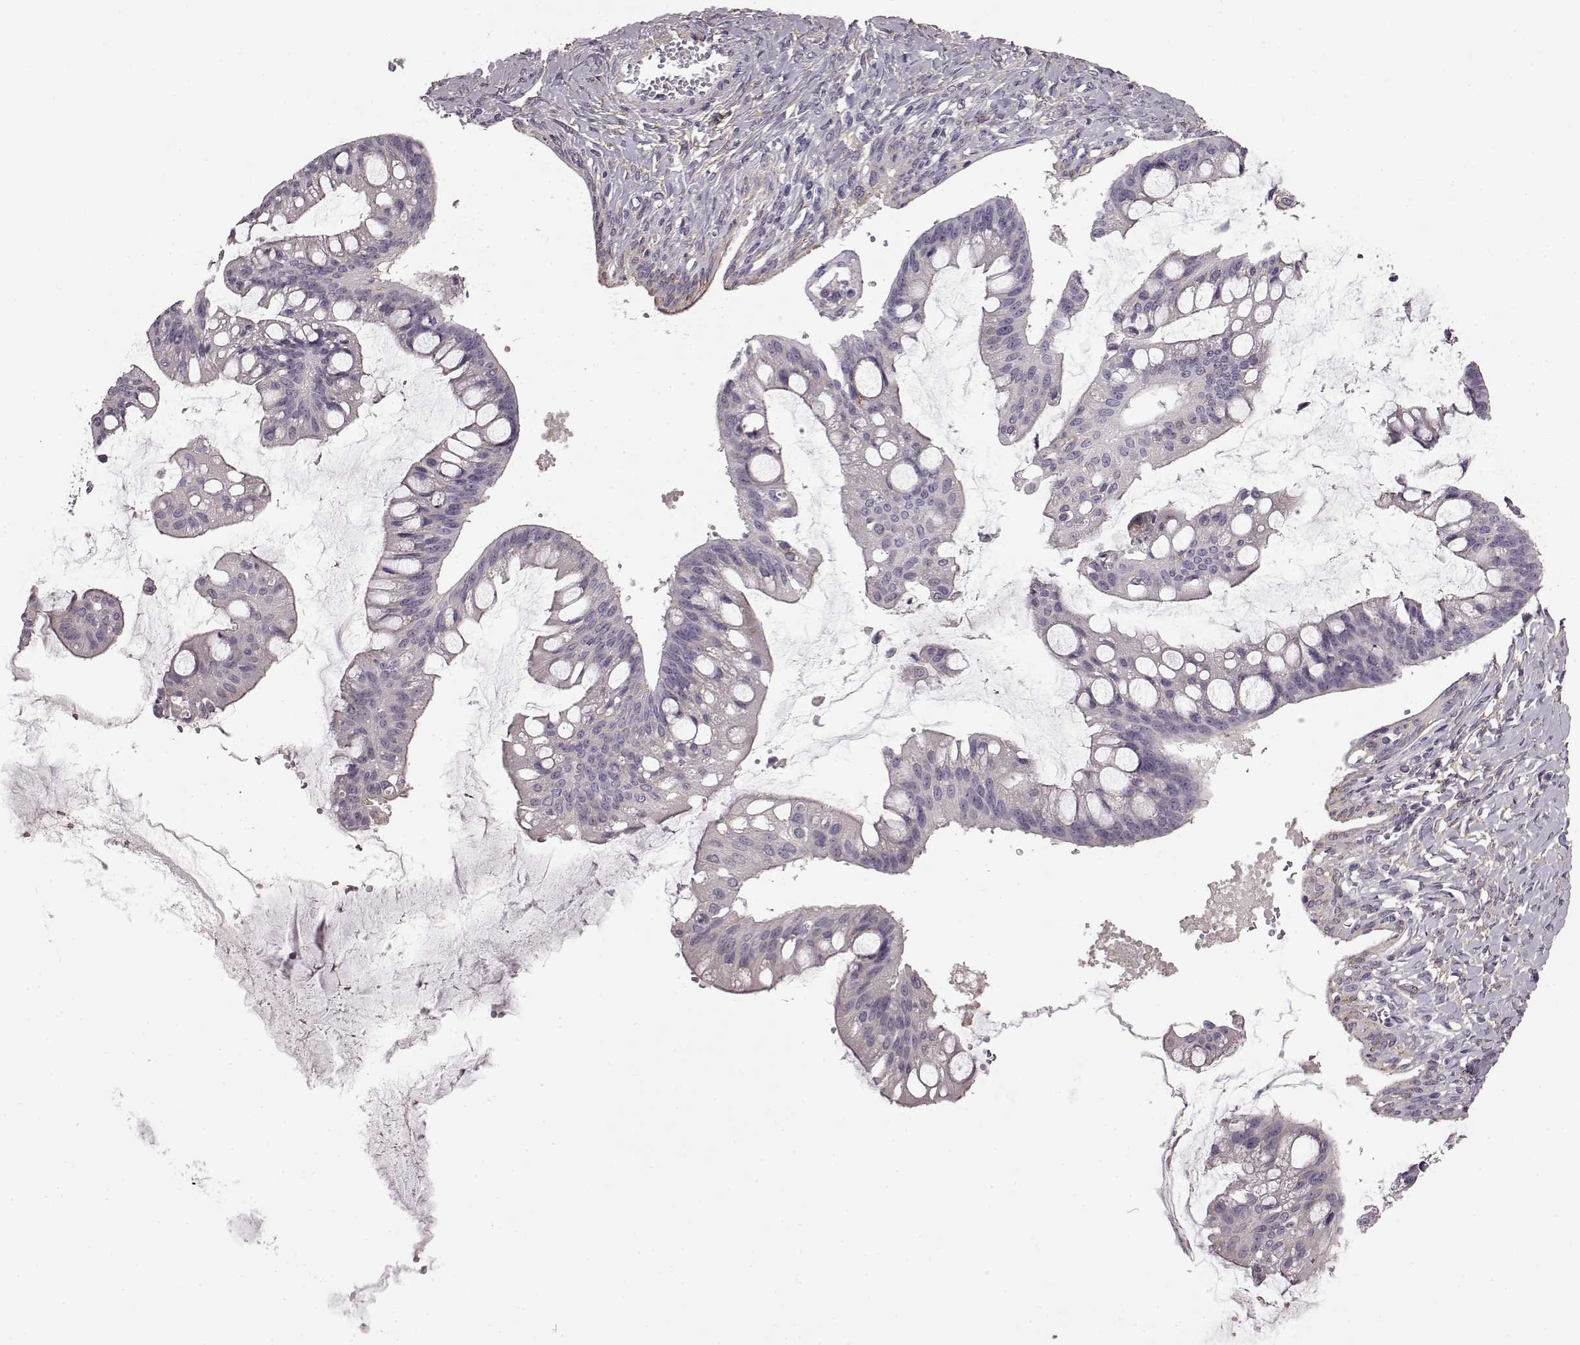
{"staining": {"intensity": "negative", "quantity": "none", "location": "none"}, "tissue": "ovarian cancer", "cell_type": "Tumor cells", "image_type": "cancer", "snomed": [{"axis": "morphology", "description": "Cystadenocarcinoma, mucinous, NOS"}, {"axis": "topography", "description": "Ovary"}], "caption": "Protein analysis of ovarian mucinous cystadenocarcinoma exhibits no significant positivity in tumor cells.", "gene": "GRK1", "patient": {"sex": "female", "age": 73}}